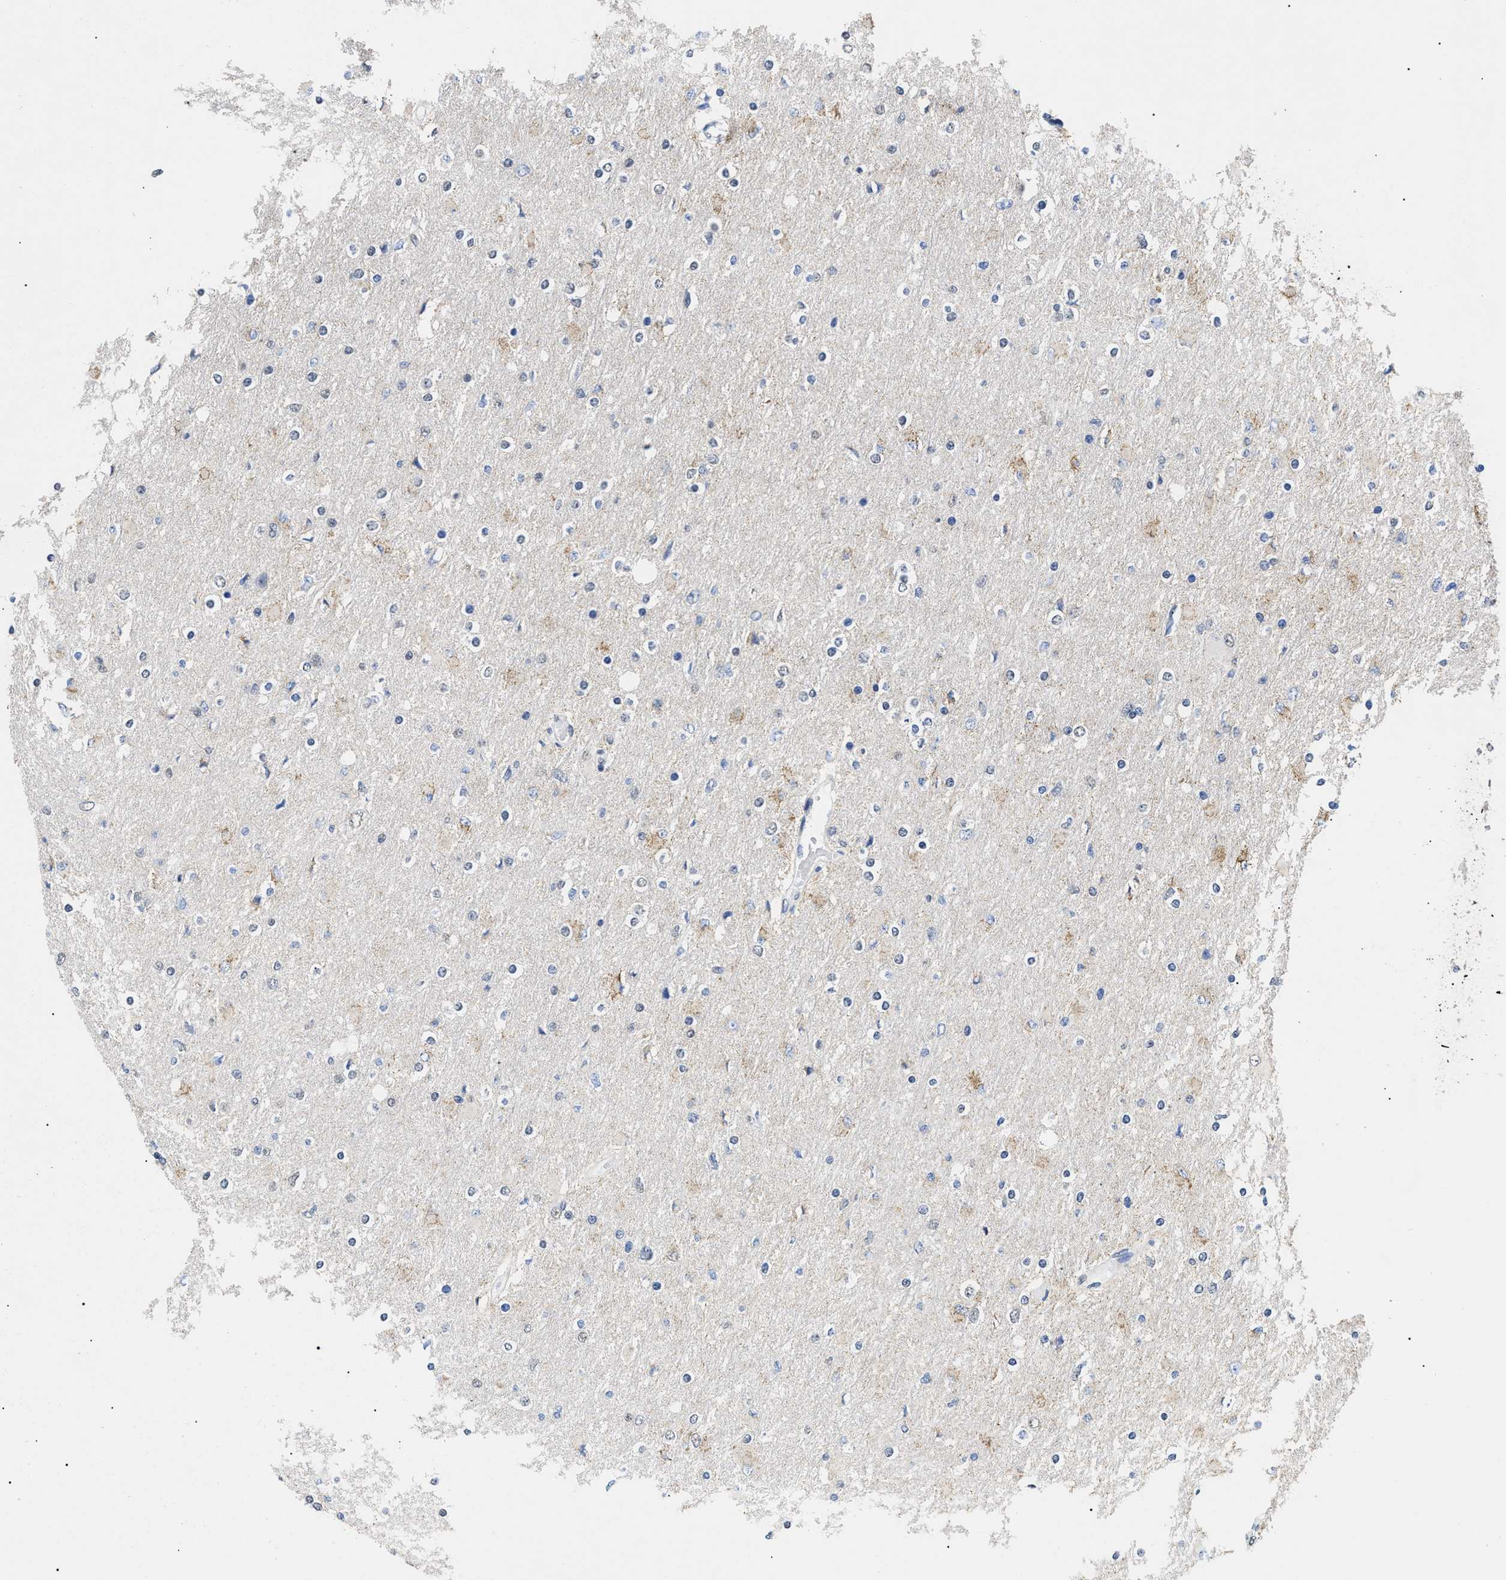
{"staining": {"intensity": "negative", "quantity": "none", "location": "none"}, "tissue": "glioma", "cell_type": "Tumor cells", "image_type": "cancer", "snomed": [{"axis": "morphology", "description": "Glioma, malignant, High grade"}, {"axis": "topography", "description": "Cerebral cortex"}], "caption": "The histopathology image displays no staining of tumor cells in malignant glioma (high-grade).", "gene": "SFXN5", "patient": {"sex": "female", "age": 36}}